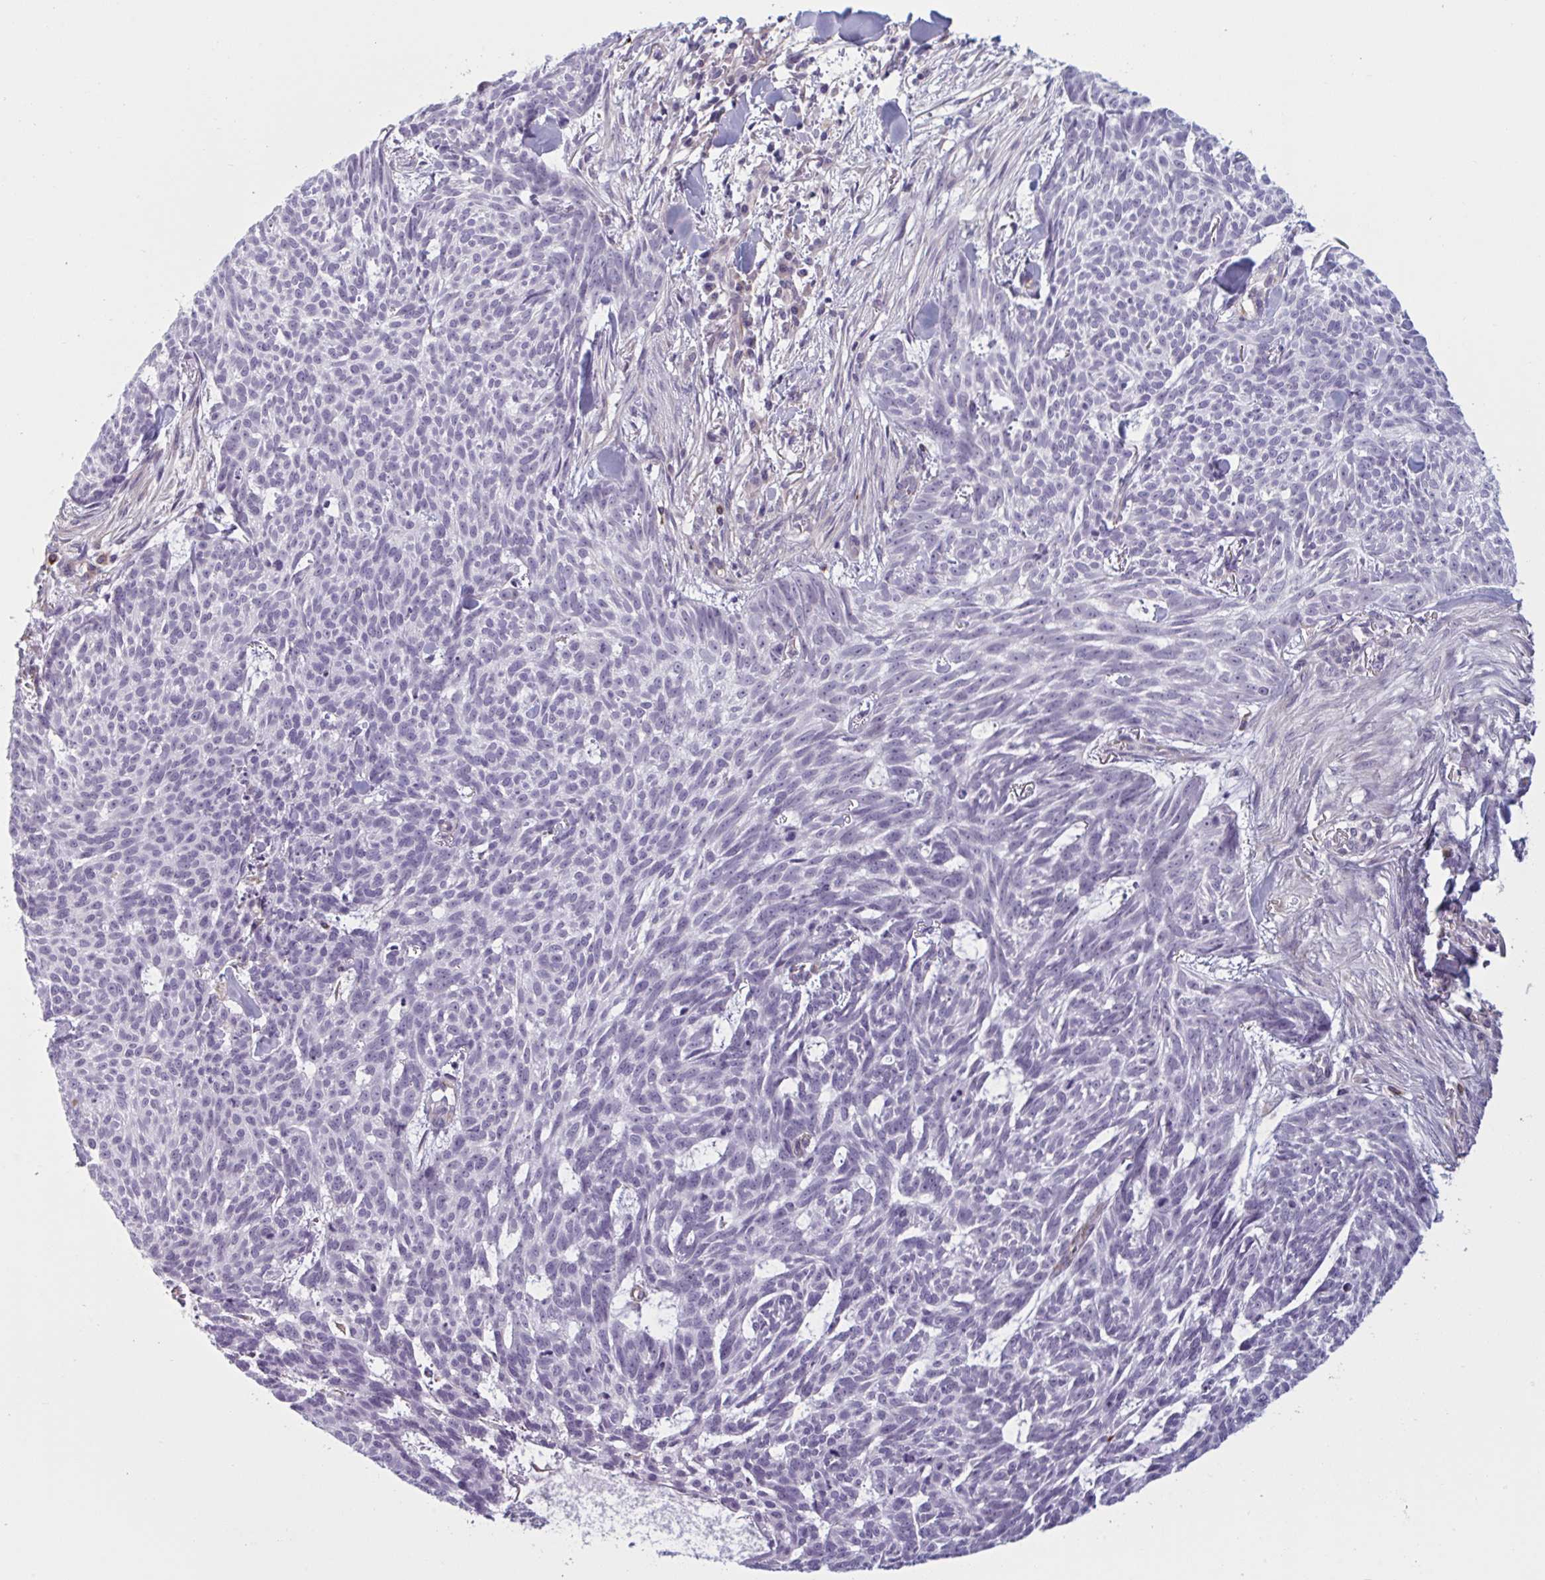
{"staining": {"intensity": "negative", "quantity": "none", "location": "none"}, "tissue": "skin cancer", "cell_type": "Tumor cells", "image_type": "cancer", "snomed": [{"axis": "morphology", "description": "Basal cell carcinoma"}, {"axis": "topography", "description": "Skin"}], "caption": "An immunohistochemistry micrograph of skin basal cell carcinoma is shown. There is no staining in tumor cells of skin basal cell carcinoma.", "gene": "OR1L3", "patient": {"sex": "female", "age": 93}}